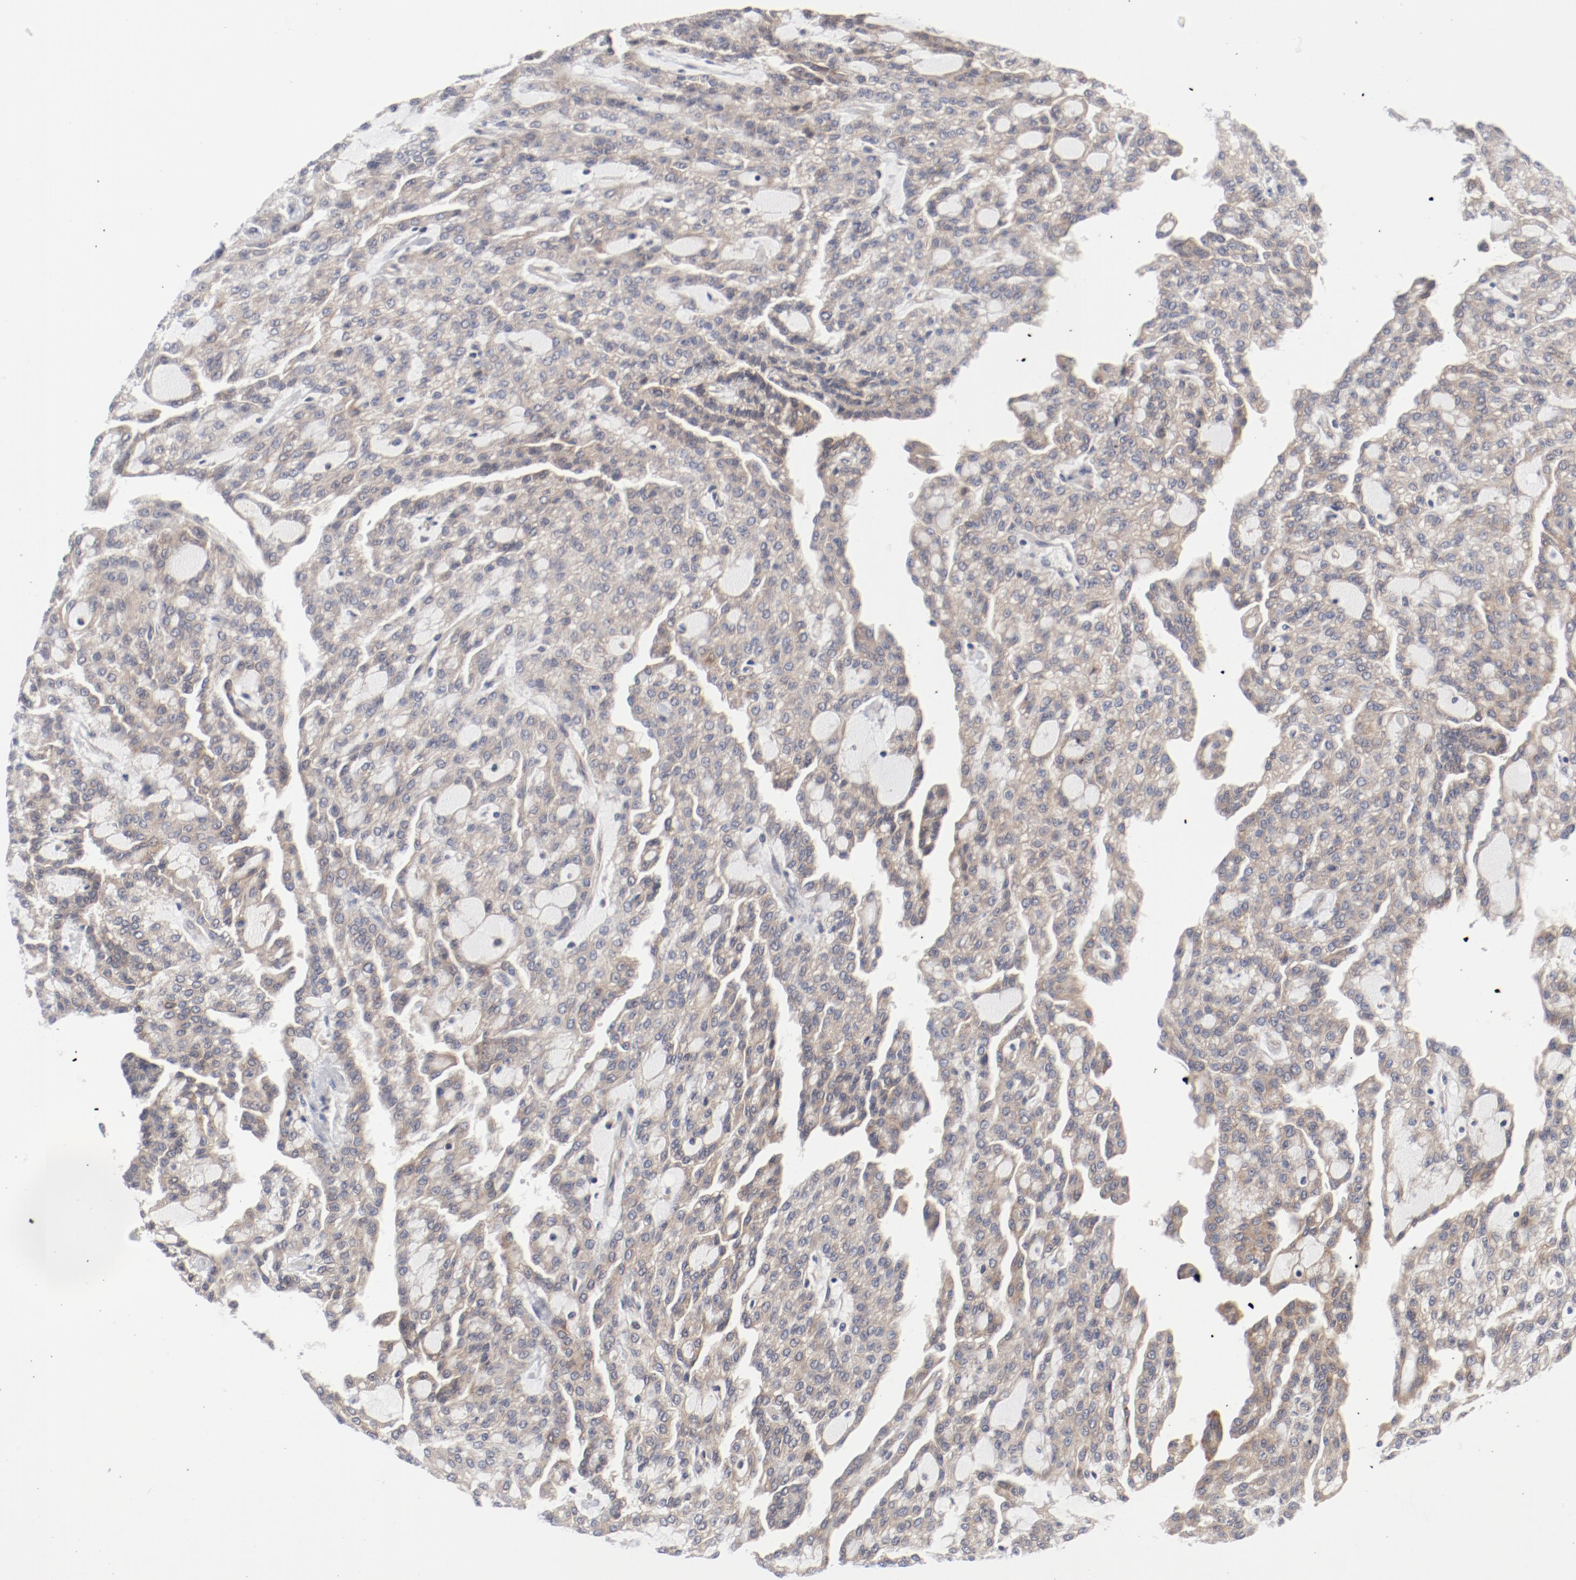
{"staining": {"intensity": "weak", "quantity": ">75%", "location": "cytoplasmic/membranous"}, "tissue": "renal cancer", "cell_type": "Tumor cells", "image_type": "cancer", "snomed": [{"axis": "morphology", "description": "Adenocarcinoma, NOS"}, {"axis": "topography", "description": "Kidney"}], "caption": "IHC photomicrograph of neoplastic tissue: renal cancer stained using IHC reveals low levels of weak protein expression localized specifically in the cytoplasmic/membranous of tumor cells, appearing as a cytoplasmic/membranous brown color.", "gene": "BAD", "patient": {"sex": "male", "age": 63}}